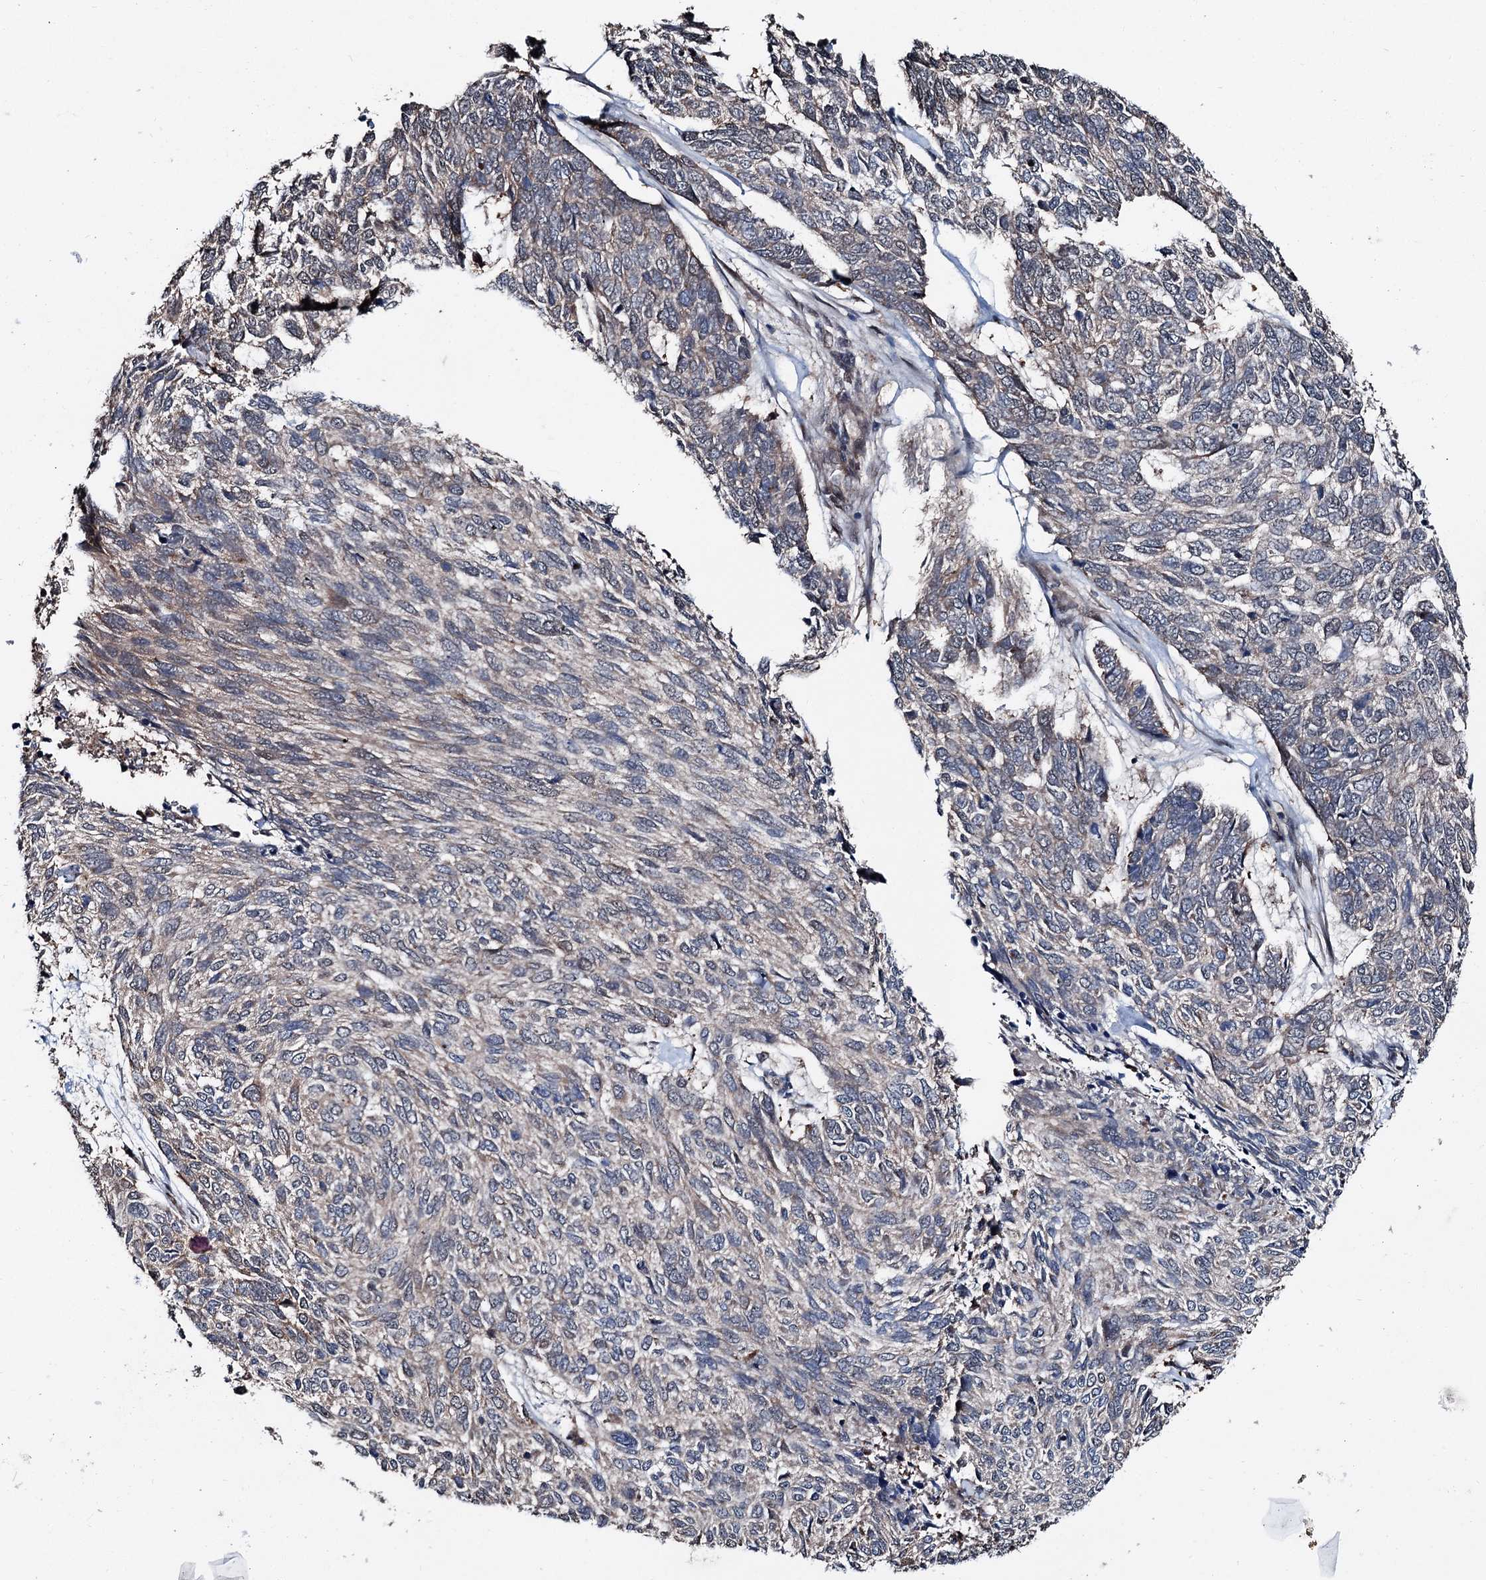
{"staining": {"intensity": "negative", "quantity": "none", "location": "none"}, "tissue": "skin cancer", "cell_type": "Tumor cells", "image_type": "cancer", "snomed": [{"axis": "morphology", "description": "Basal cell carcinoma"}, {"axis": "topography", "description": "Skin"}], "caption": "High power microscopy histopathology image of an immunohistochemistry (IHC) micrograph of skin cancer, revealing no significant positivity in tumor cells.", "gene": "PSMD13", "patient": {"sex": "female", "age": 65}}